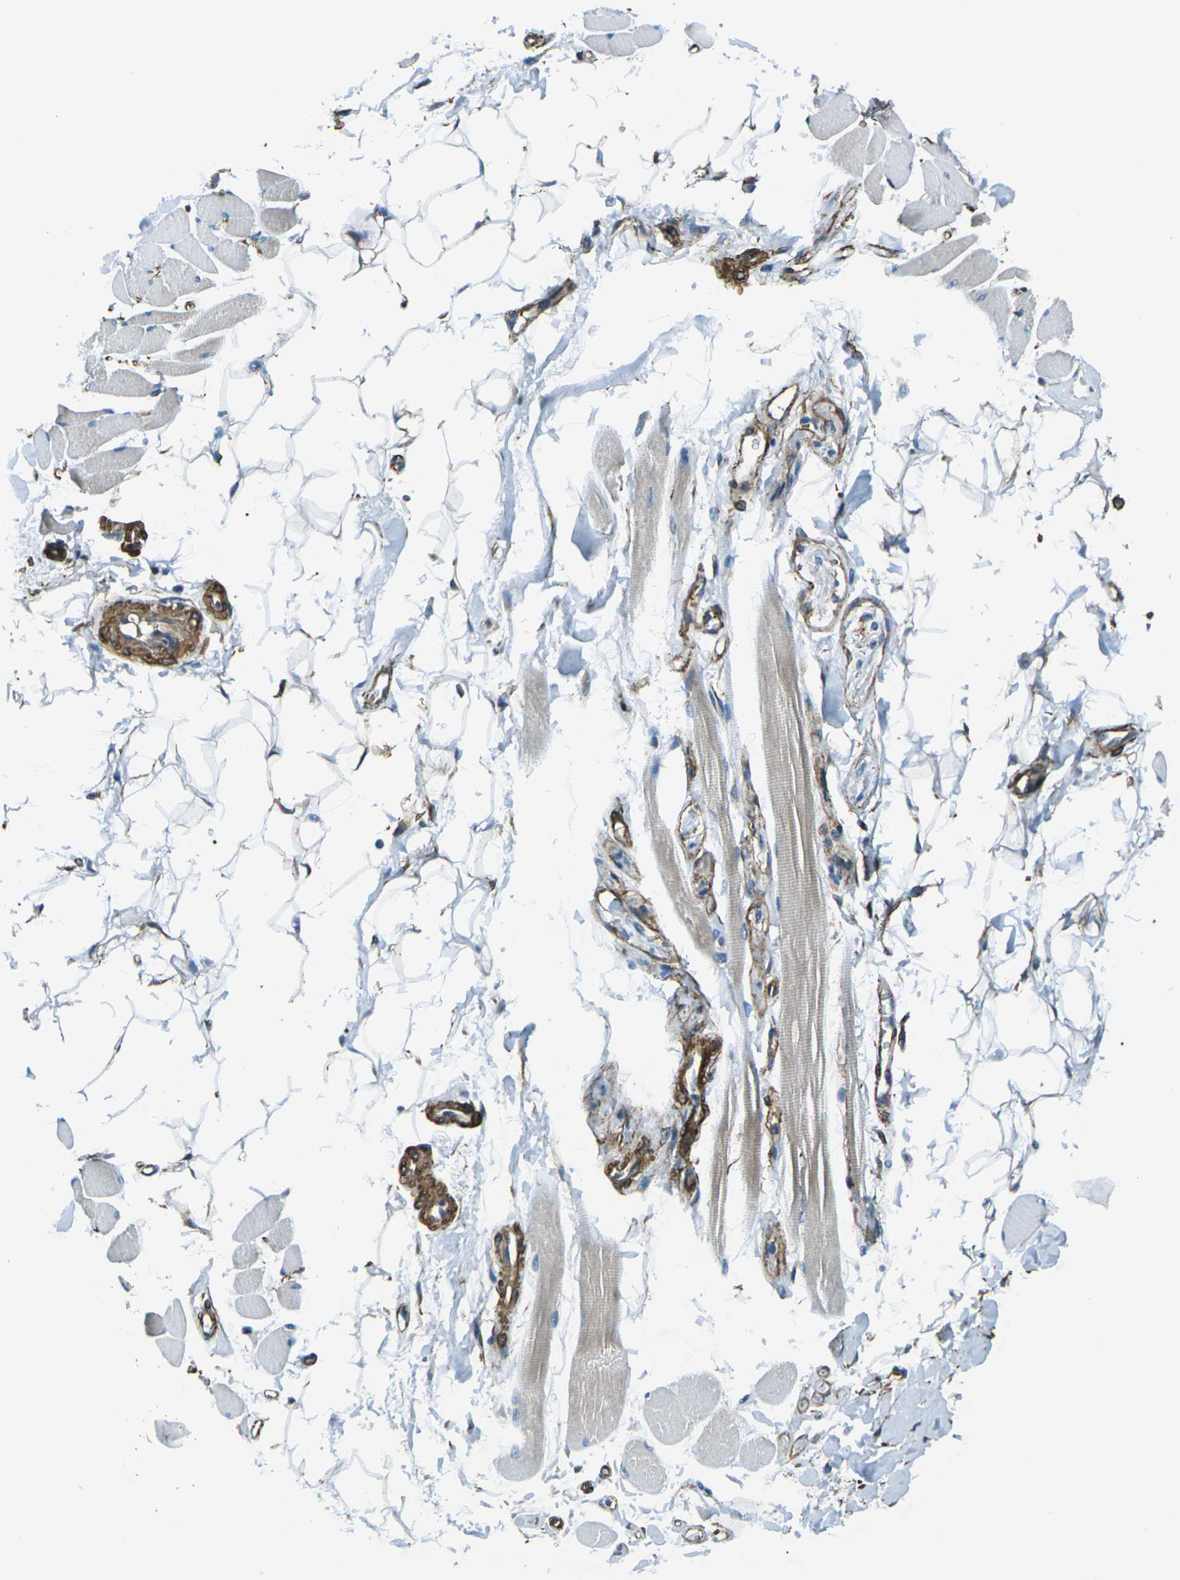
{"staining": {"intensity": "moderate", "quantity": ">75%", "location": "cytoplasmic/membranous"}, "tissue": "skeletal muscle", "cell_type": "Myocytes", "image_type": "normal", "snomed": [{"axis": "morphology", "description": "Normal tissue, NOS"}, {"axis": "topography", "description": "Skeletal muscle"}, {"axis": "topography", "description": "Peripheral nerve tissue"}], "caption": "Immunohistochemistry (IHC) micrograph of unremarkable skeletal muscle: skeletal muscle stained using immunohistochemistry demonstrates medium levels of moderate protein expression localized specifically in the cytoplasmic/membranous of myocytes, appearing as a cytoplasmic/membranous brown color.", "gene": "GRAMD1C", "patient": {"sex": "female", "age": 84}}